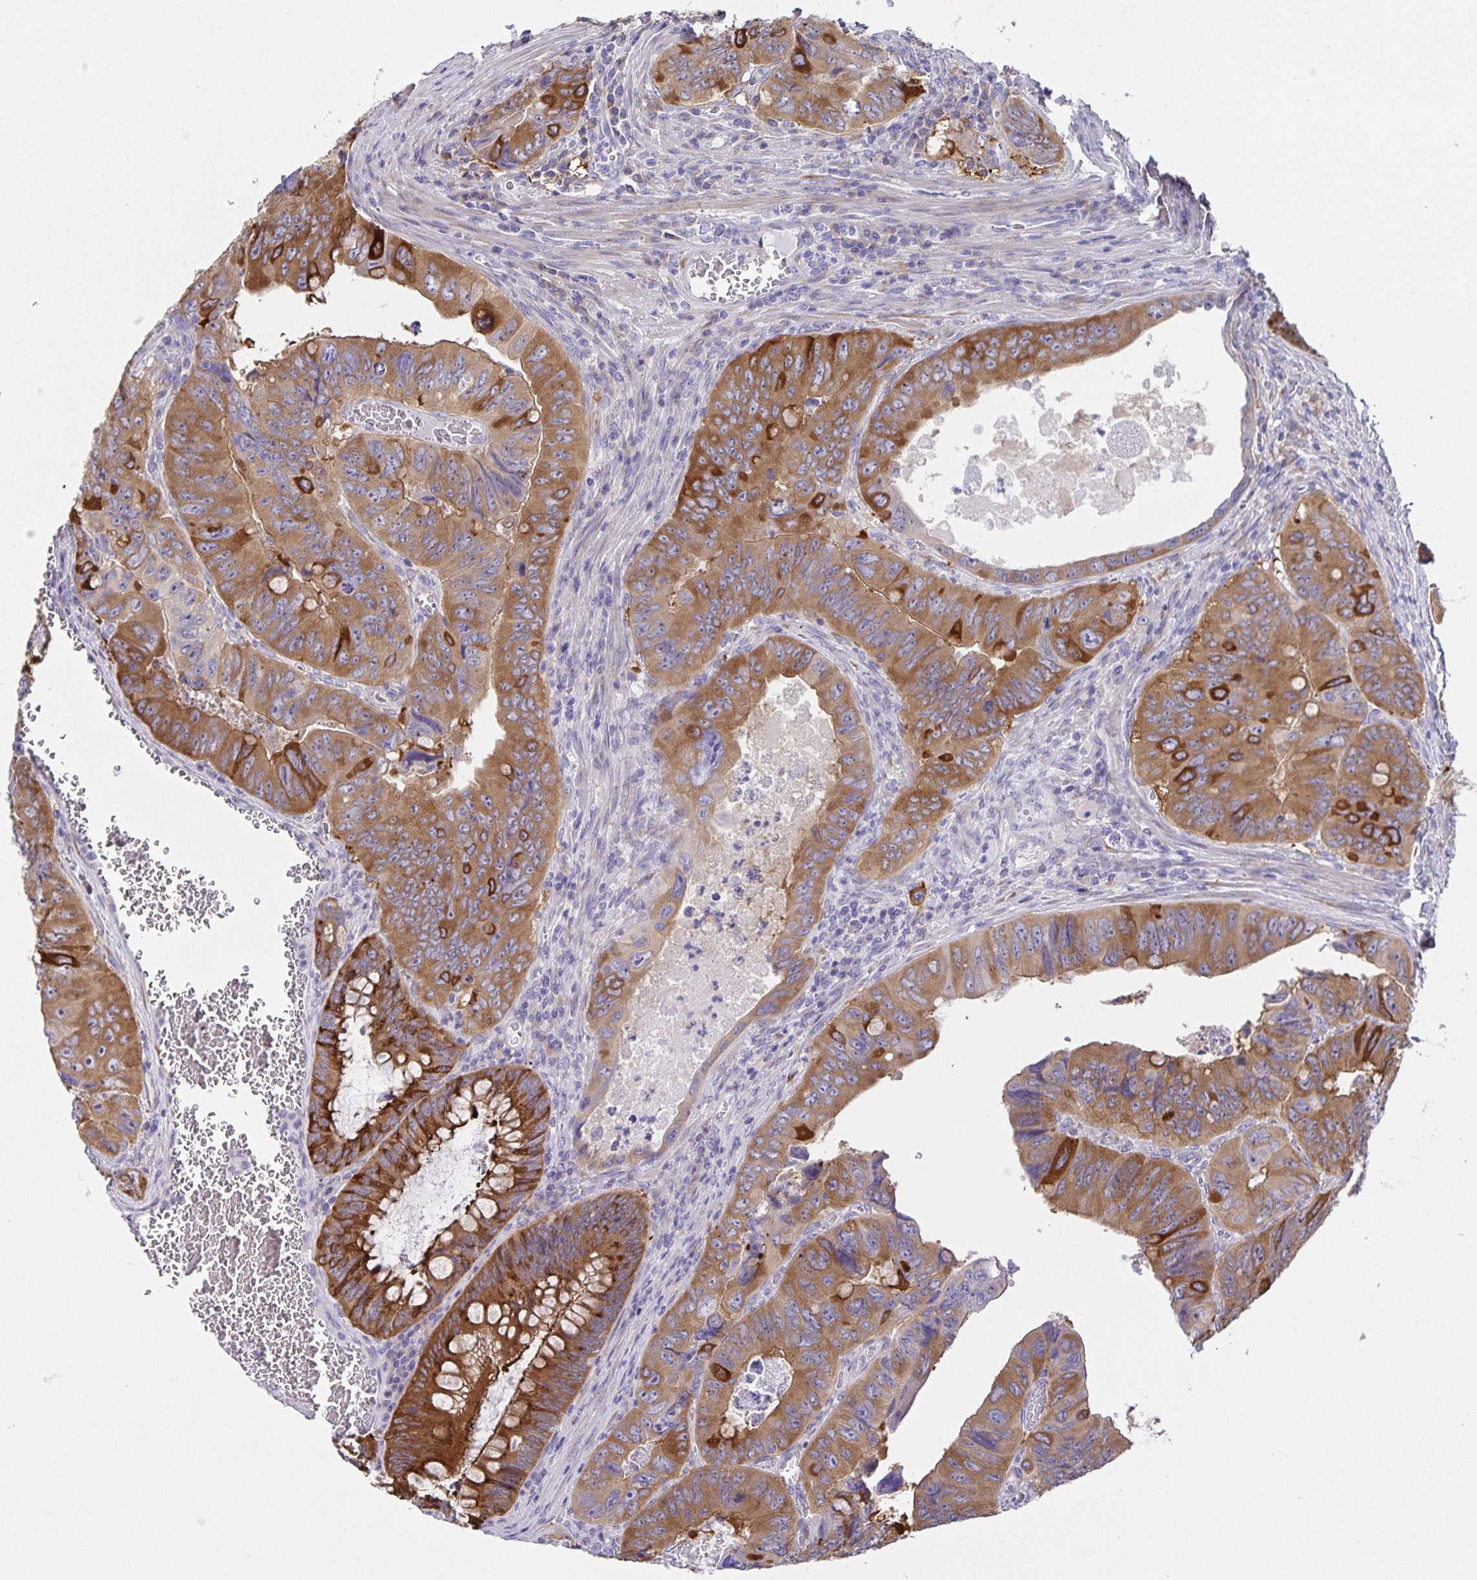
{"staining": {"intensity": "moderate", "quantity": ">75%", "location": "cytoplasmic/membranous"}, "tissue": "colorectal cancer", "cell_type": "Tumor cells", "image_type": "cancer", "snomed": [{"axis": "morphology", "description": "Adenocarcinoma, NOS"}, {"axis": "topography", "description": "Colon"}], "caption": "Immunohistochemical staining of human colorectal cancer (adenocarcinoma) exhibits medium levels of moderate cytoplasmic/membranous protein staining in approximately >75% of tumor cells.", "gene": "PRR36", "patient": {"sex": "female", "age": 84}}